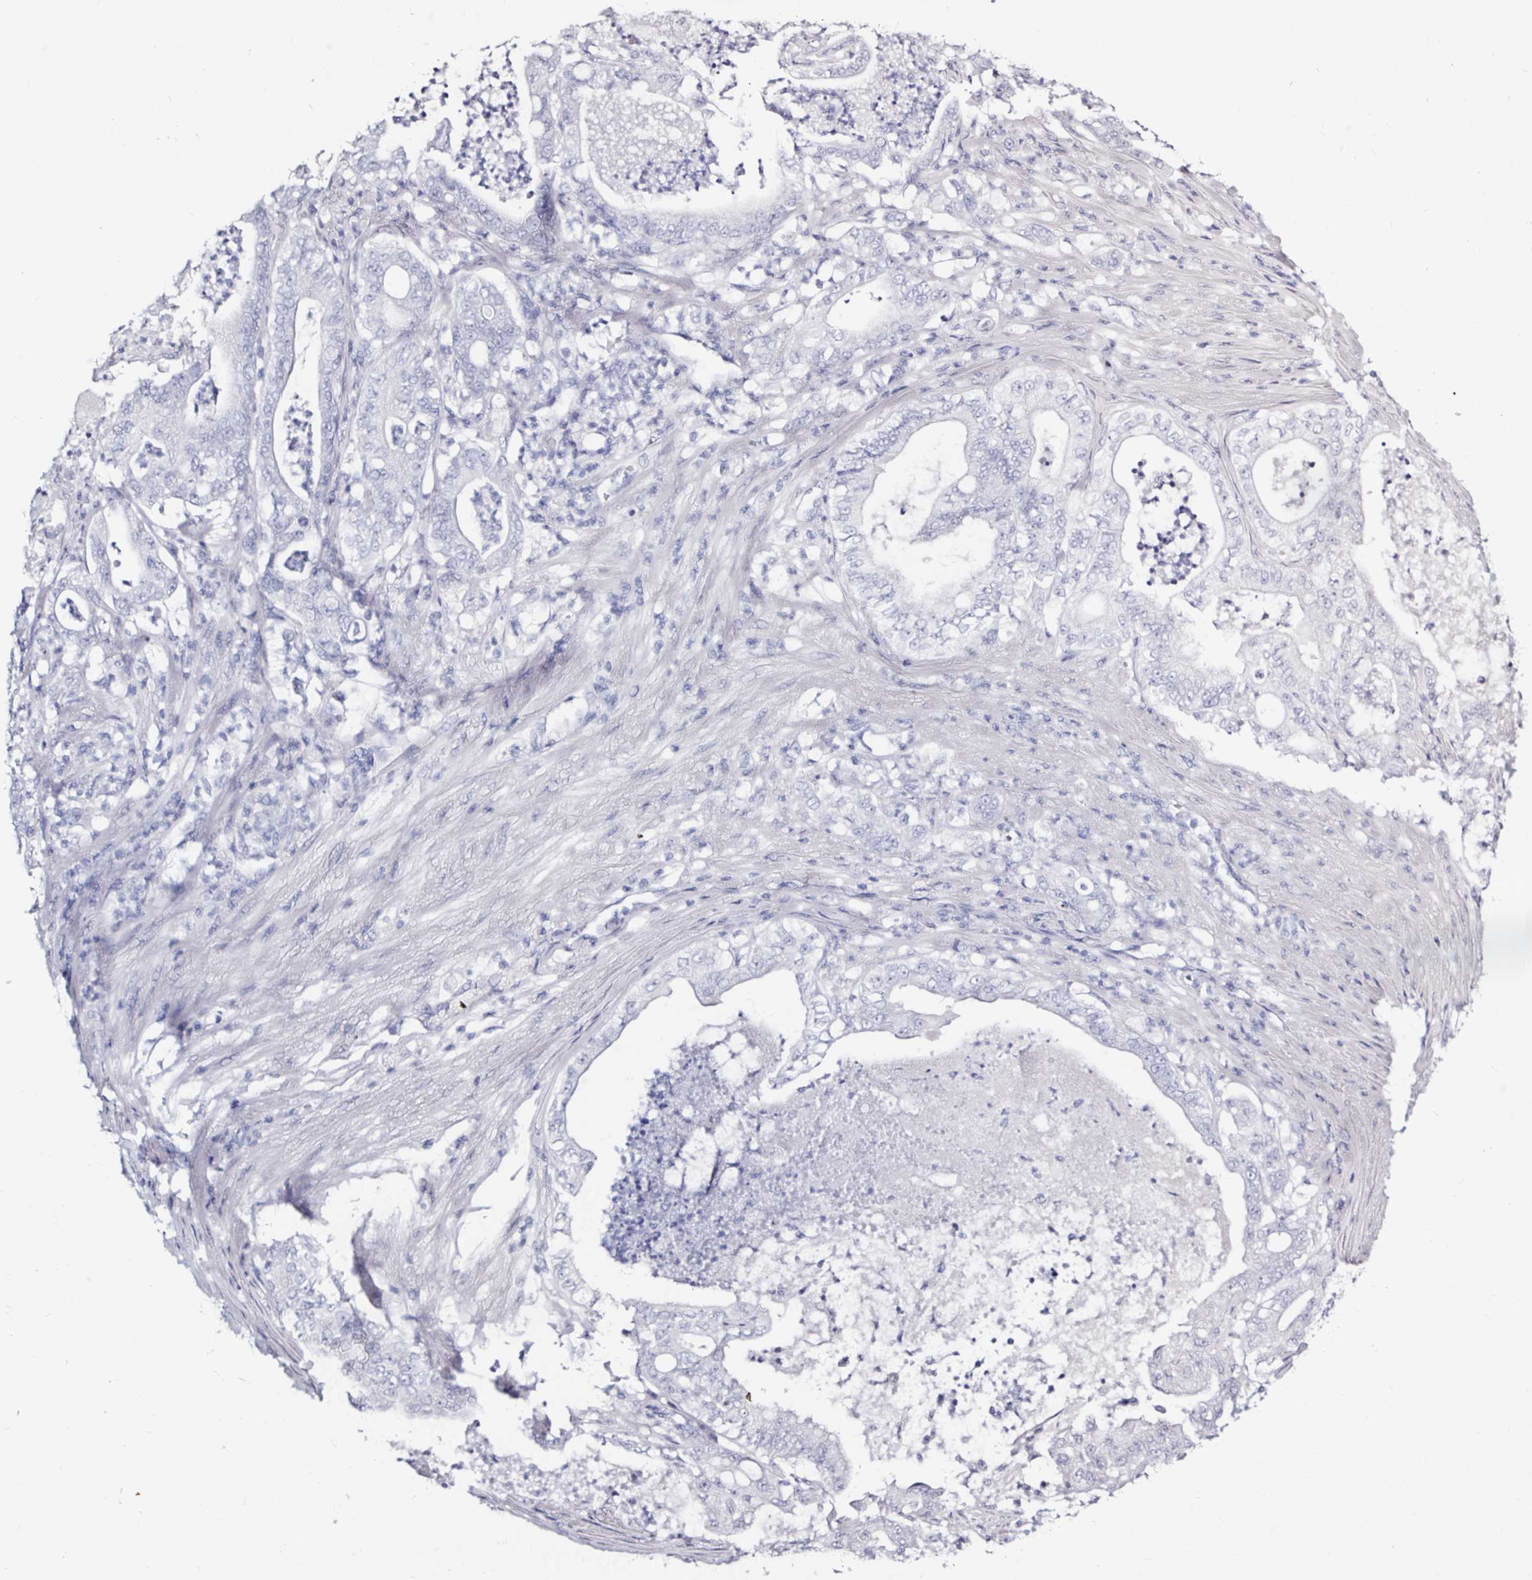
{"staining": {"intensity": "negative", "quantity": "none", "location": "none"}, "tissue": "pancreatic cancer", "cell_type": "Tumor cells", "image_type": "cancer", "snomed": [{"axis": "morphology", "description": "Adenocarcinoma, NOS"}, {"axis": "topography", "description": "Pancreas"}], "caption": "Tumor cells are negative for protein expression in human pancreatic cancer.", "gene": "LUZP4", "patient": {"sex": "male", "age": 71}}